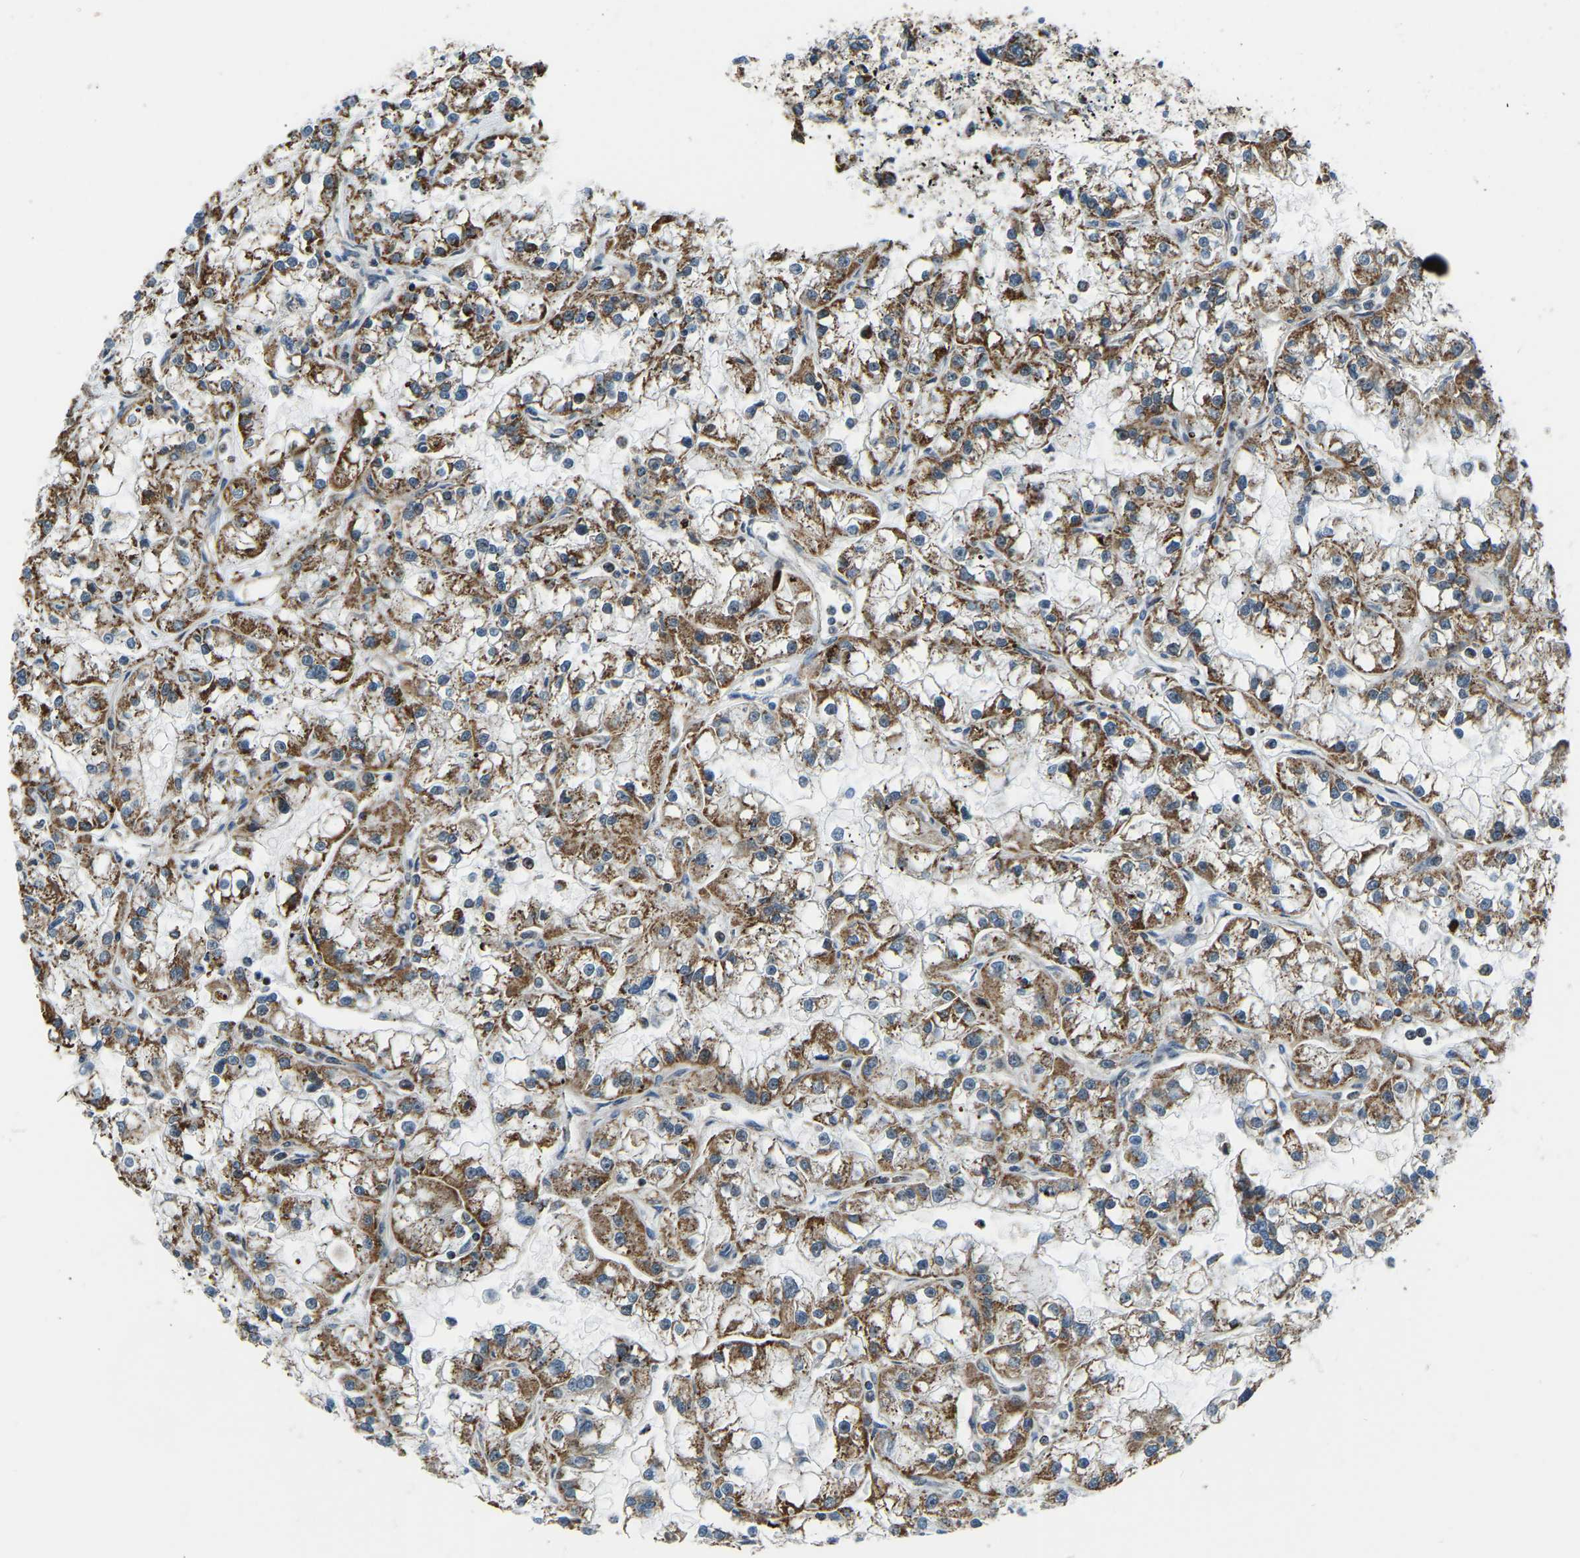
{"staining": {"intensity": "moderate", "quantity": ">75%", "location": "cytoplasmic/membranous"}, "tissue": "renal cancer", "cell_type": "Tumor cells", "image_type": "cancer", "snomed": [{"axis": "morphology", "description": "Adenocarcinoma, NOS"}, {"axis": "topography", "description": "Kidney"}], "caption": "Protein positivity by immunohistochemistry (IHC) shows moderate cytoplasmic/membranous staining in approximately >75% of tumor cells in renal cancer.", "gene": "RBM33", "patient": {"sex": "female", "age": 52}}